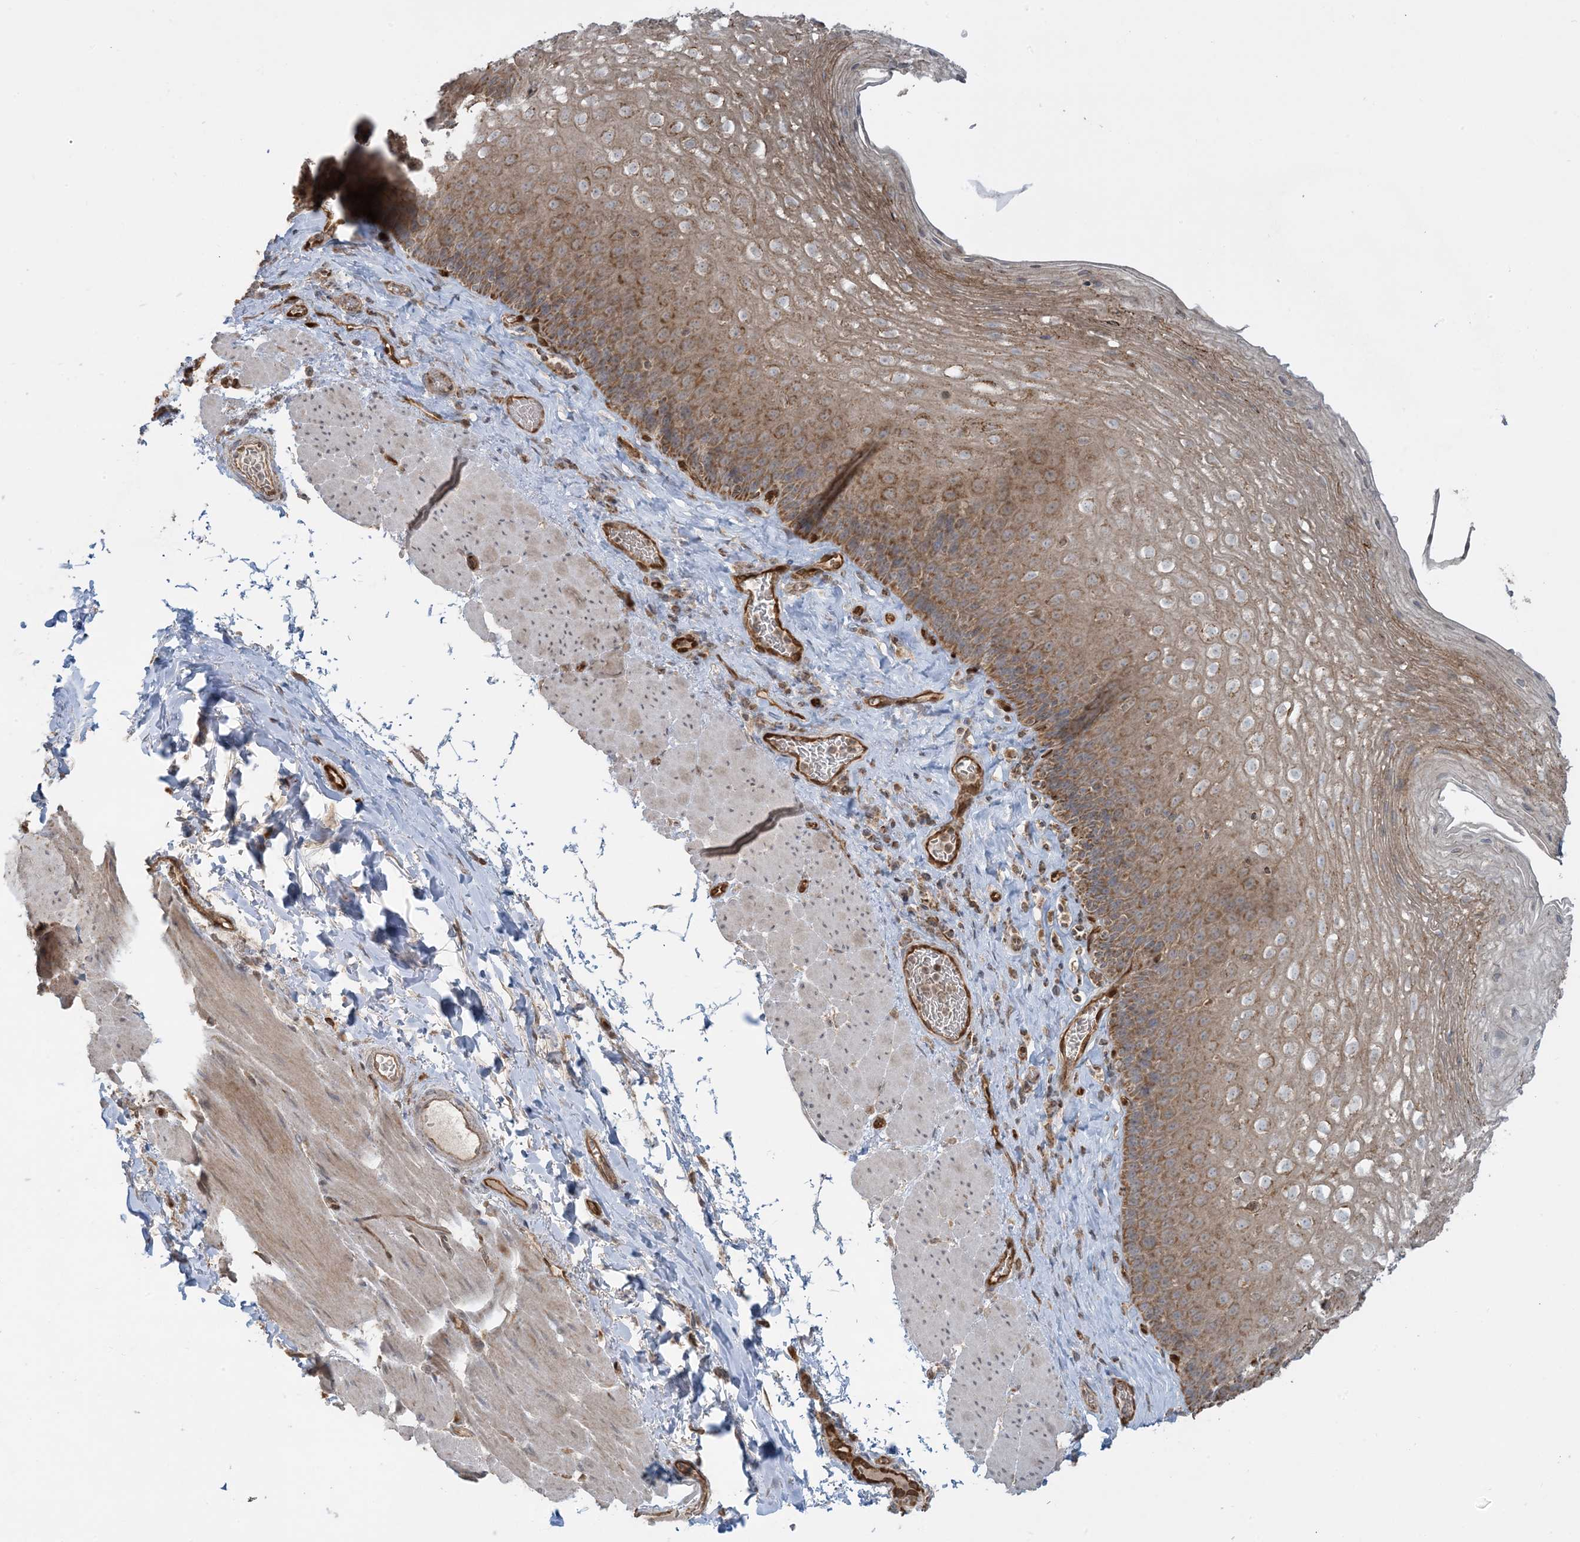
{"staining": {"intensity": "moderate", "quantity": ">75%", "location": "cytoplasmic/membranous"}, "tissue": "esophagus", "cell_type": "Squamous epithelial cells", "image_type": "normal", "snomed": [{"axis": "morphology", "description": "Normal tissue, NOS"}, {"axis": "topography", "description": "Esophagus"}], "caption": "Normal esophagus shows moderate cytoplasmic/membranous positivity in approximately >75% of squamous epithelial cells, visualized by immunohistochemistry. The staining was performed using DAB (3,3'-diaminobenzidine), with brown indicating positive protein expression. Nuclei are stained blue with hematoxylin.", "gene": "PPM1F", "patient": {"sex": "female", "age": 66}}